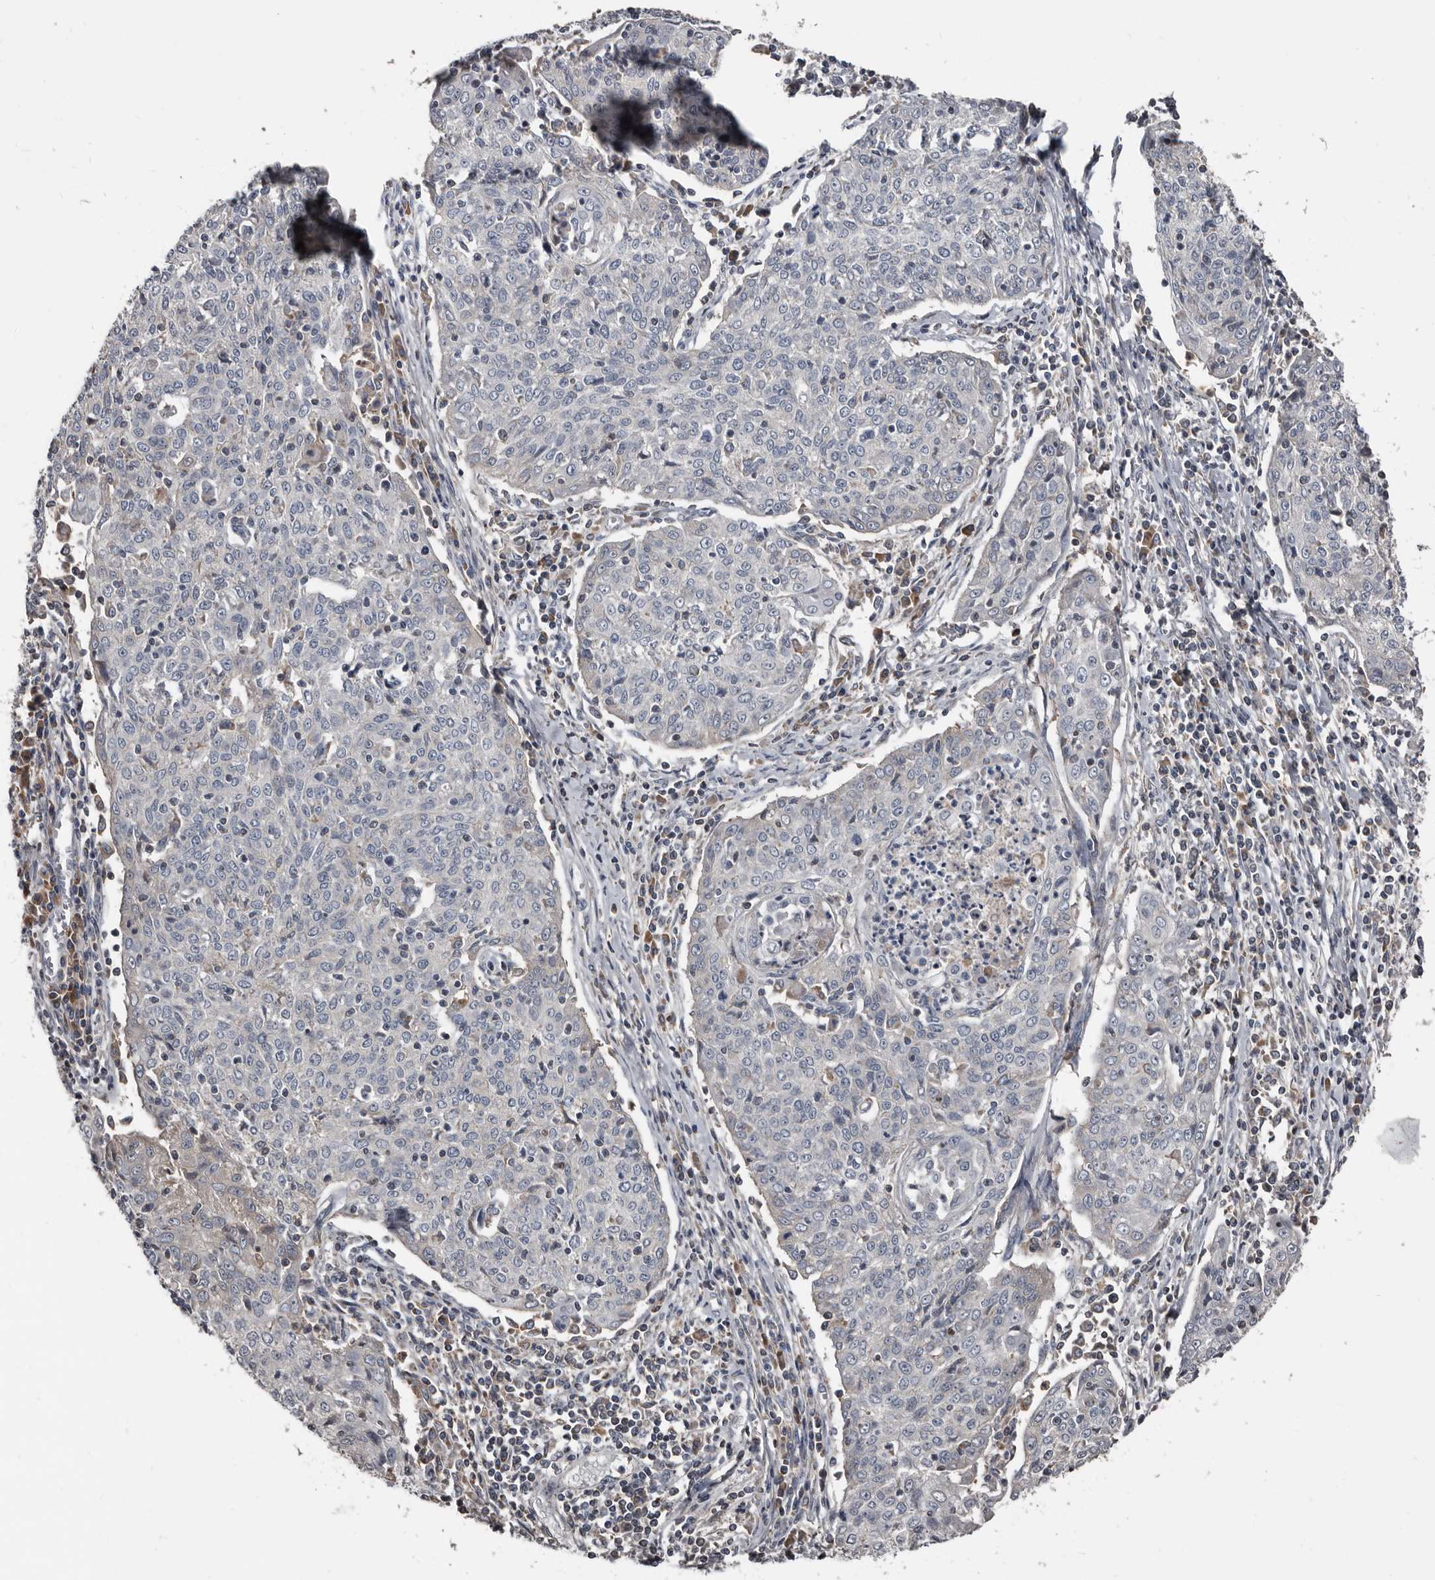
{"staining": {"intensity": "negative", "quantity": "none", "location": "none"}, "tissue": "cervical cancer", "cell_type": "Tumor cells", "image_type": "cancer", "snomed": [{"axis": "morphology", "description": "Squamous cell carcinoma, NOS"}, {"axis": "topography", "description": "Cervix"}], "caption": "High power microscopy photomicrograph of an IHC photomicrograph of cervical cancer, revealing no significant expression in tumor cells.", "gene": "GREB1", "patient": {"sex": "female", "age": 48}}